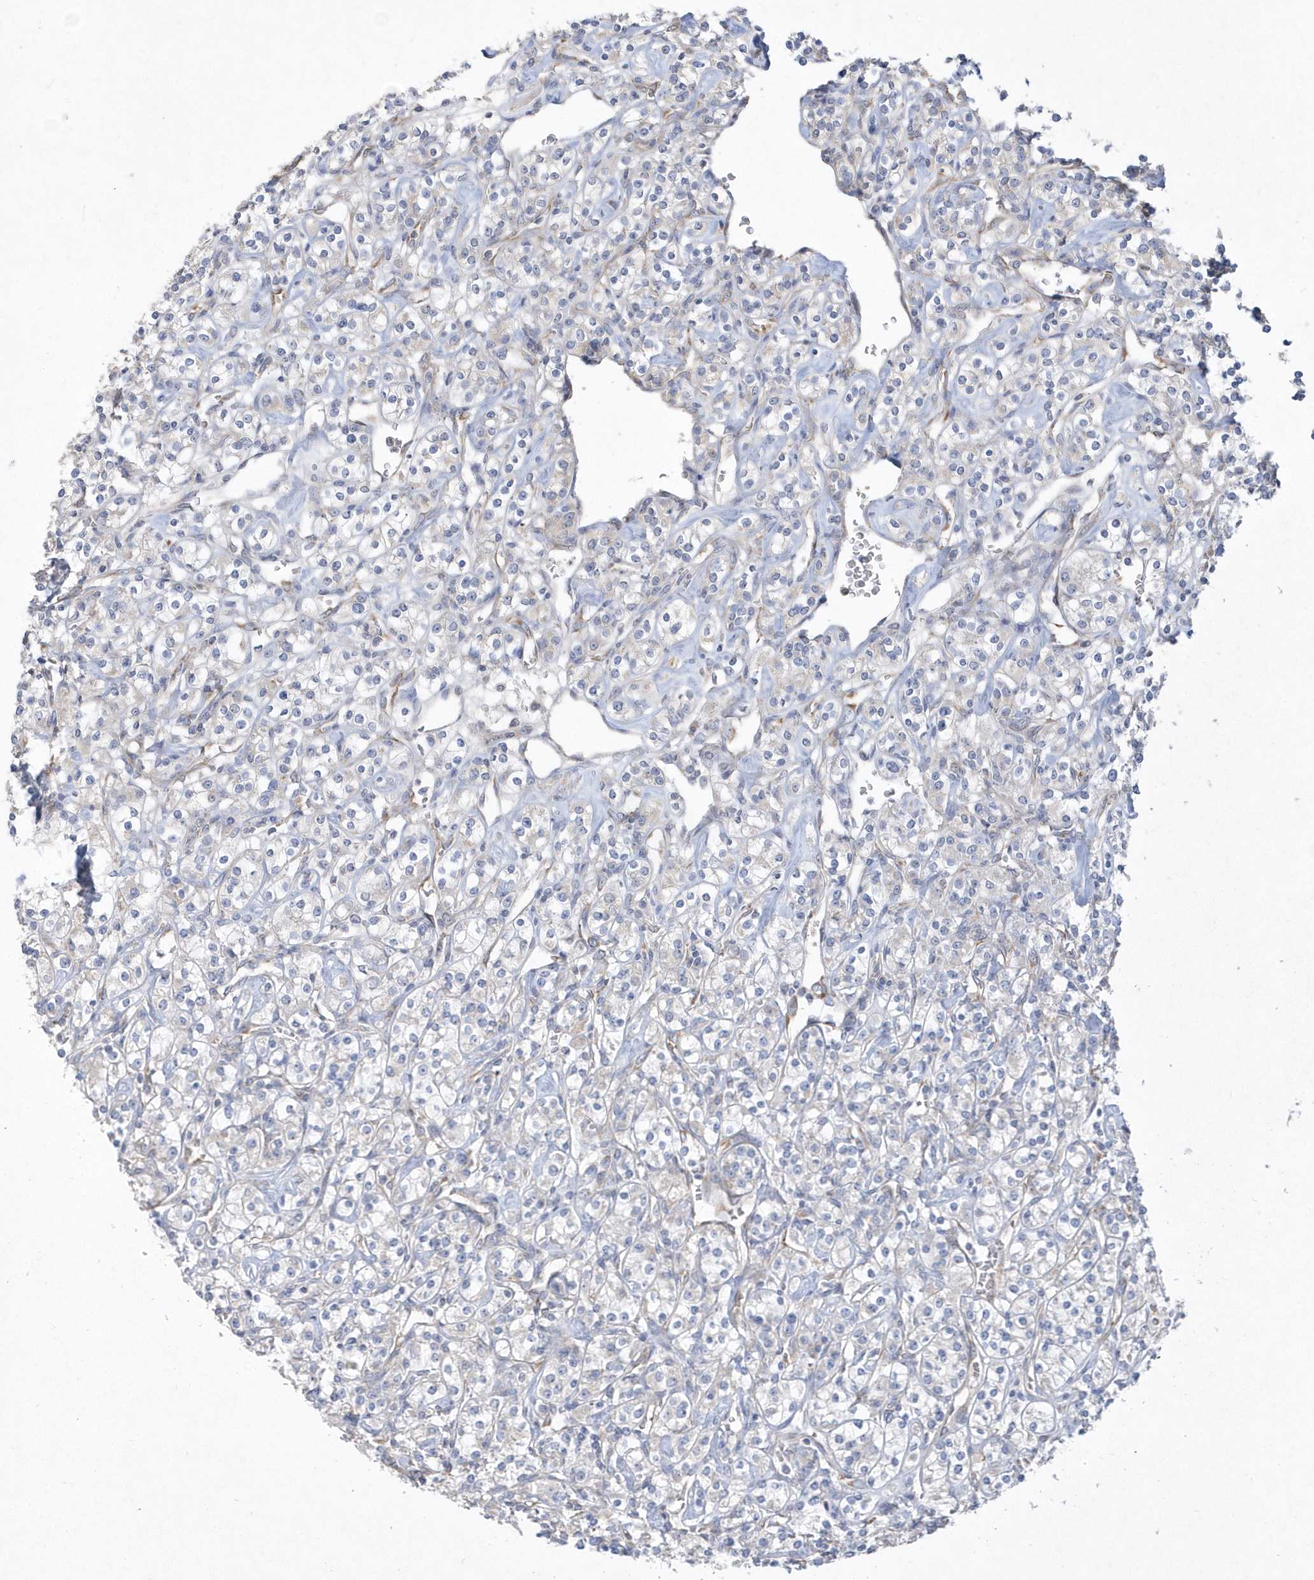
{"staining": {"intensity": "negative", "quantity": "none", "location": "none"}, "tissue": "renal cancer", "cell_type": "Tumor cells", "image_type": "cancer", "snomed": [{"axis": "morphology", "description": "Adenocarcinoma, NOS"}, {"axis": "topography", "description": "Kidney"}], "caption": "IHC of renal adenocarcinoma demonstrates no expression in tumor cells.", "gene": "DGAT1", "patient": {"sex": "male", "age": 77}}